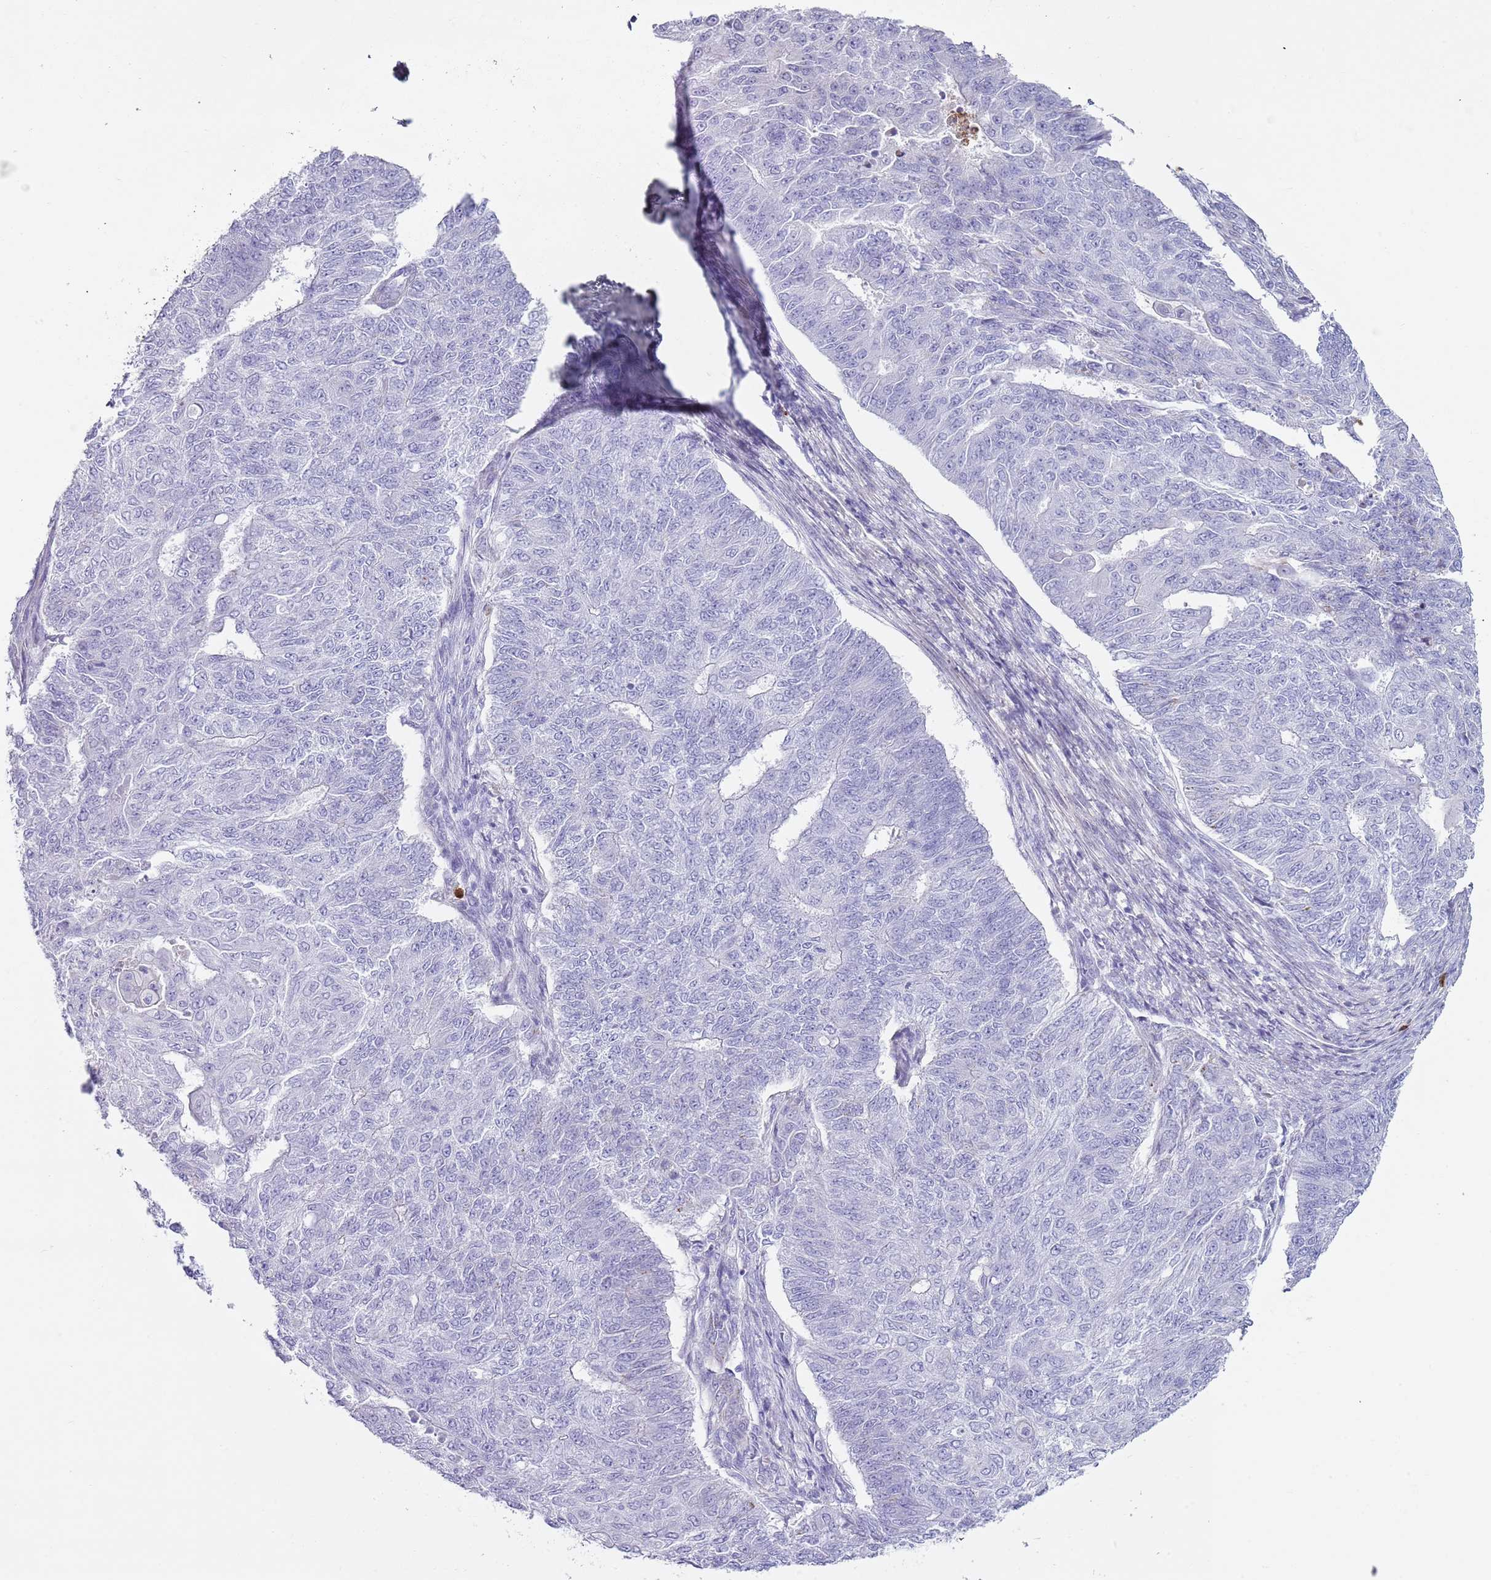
{"staining": {"intensity": "negative", "quantity": "none", "location": "none"}, "tissue": "endometrial cancer", "cell_type": "Tumor cells", "image_type": "cancer", "snomed": [{"axis": "morphology", "description": "Adenocarcinoma, NOS"}, {"axis": "topography", "description": "Endometrium"}], "caption": "The immunohistochemistry (IHC) histopathology image has no significant positivity in tumor cells of adenocarcinoma (endometrial) tissue.", "gene": "CD177", "patient": {"sex": "female", "age": 32}}